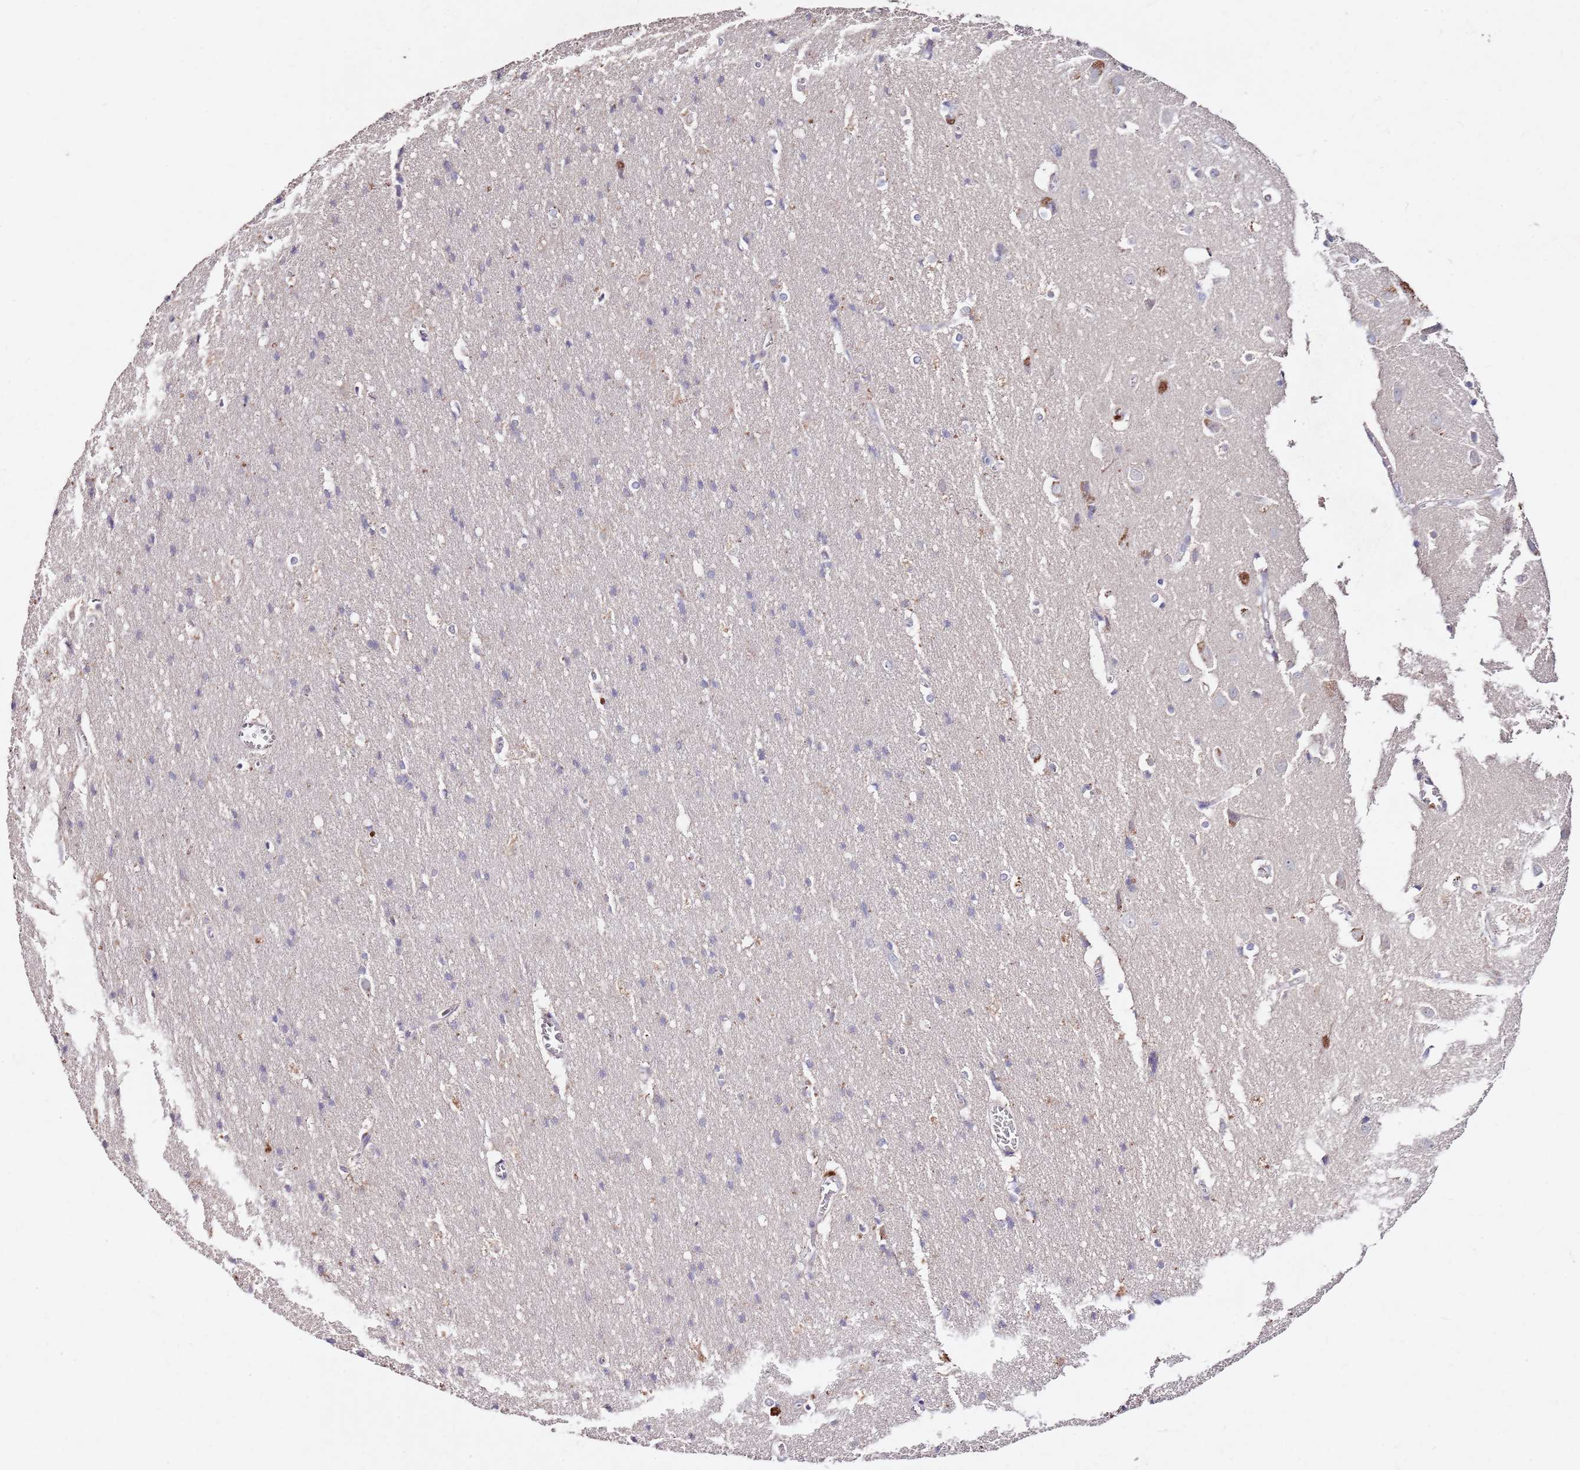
{"staining": {"intensity": "weak", "quantity": ">75%", "location": "cytoplasmic/membranous"}, "tissue": "cerebral cortex", "cell_type": "Endothelial cells", "image_type": "normal", "snomed": [{"axis": "morphology", "description": "Normal tissue, NOS"}, {"axis": "topography", "description": "Cerebral cortex"}], "caption": "The micrograph exhibits immunohistochemical staining of unremarkable cerebral cortex. There is weak cytoplasmic/membranous positivity is seen in approximately >75% of endothelial cells.", "gene": "NRDE2", "patient": {"sex": "male", "age": 54}}